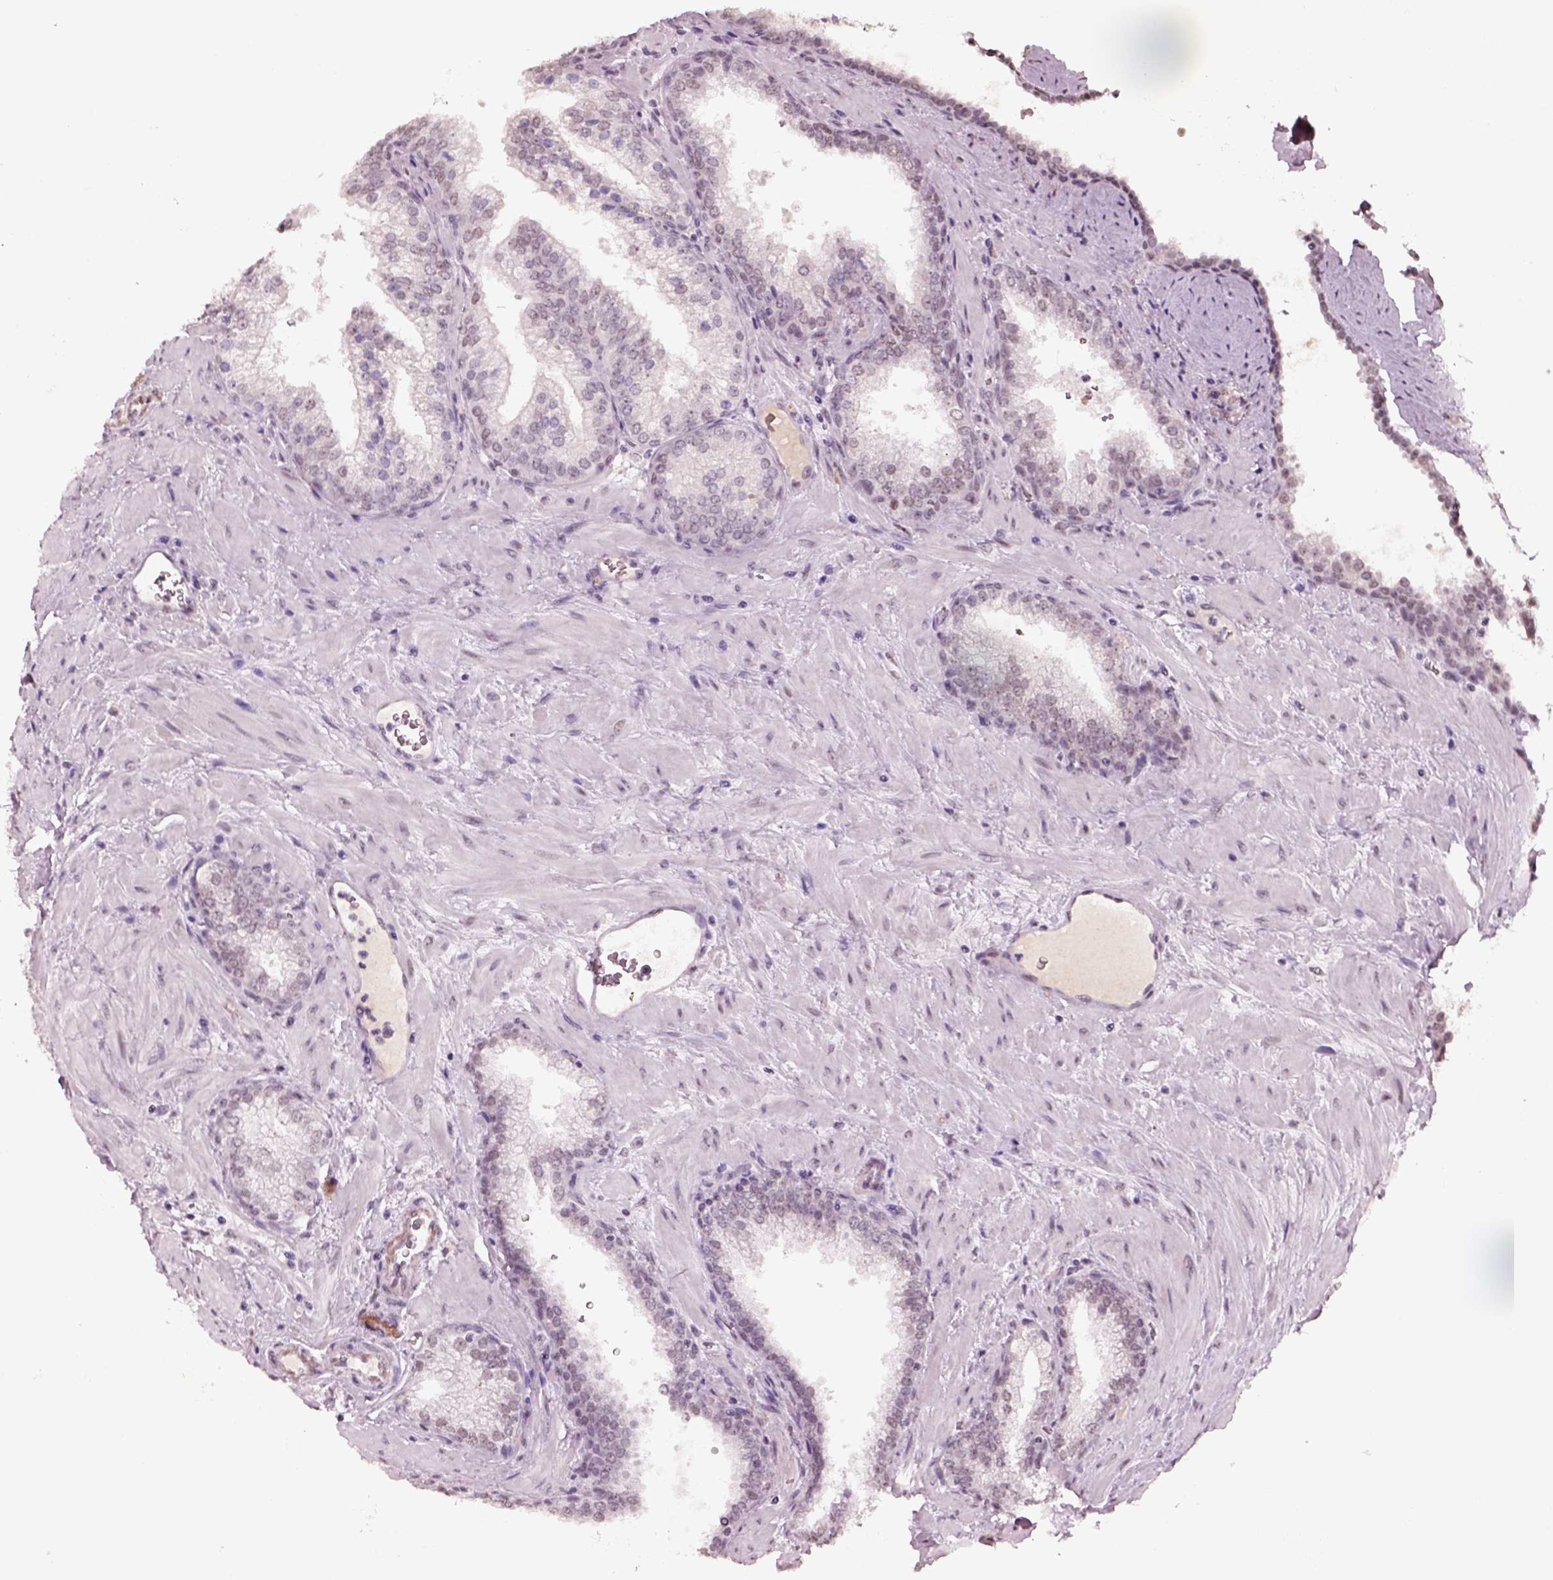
{"staining": {"intensity": "negative", "quantity": "none", "location": "none"}, "tissue": "prostate cancer", "cell_type": "Tumor cells", "image_type": "cancer", "snomed": [{"axis": "morphology", "description": "Adenocarcinoma, NOS"}, {"axis": "topography", "description": "Prostate"}], "caption": "A high-resolution image shows immunohistochemistry (IHC) staining of prostate cancer, which exhibits no significant staining in tumor cells.", "gene": "SEPHS1", "patient": {"sex": "male", "age": 67}}